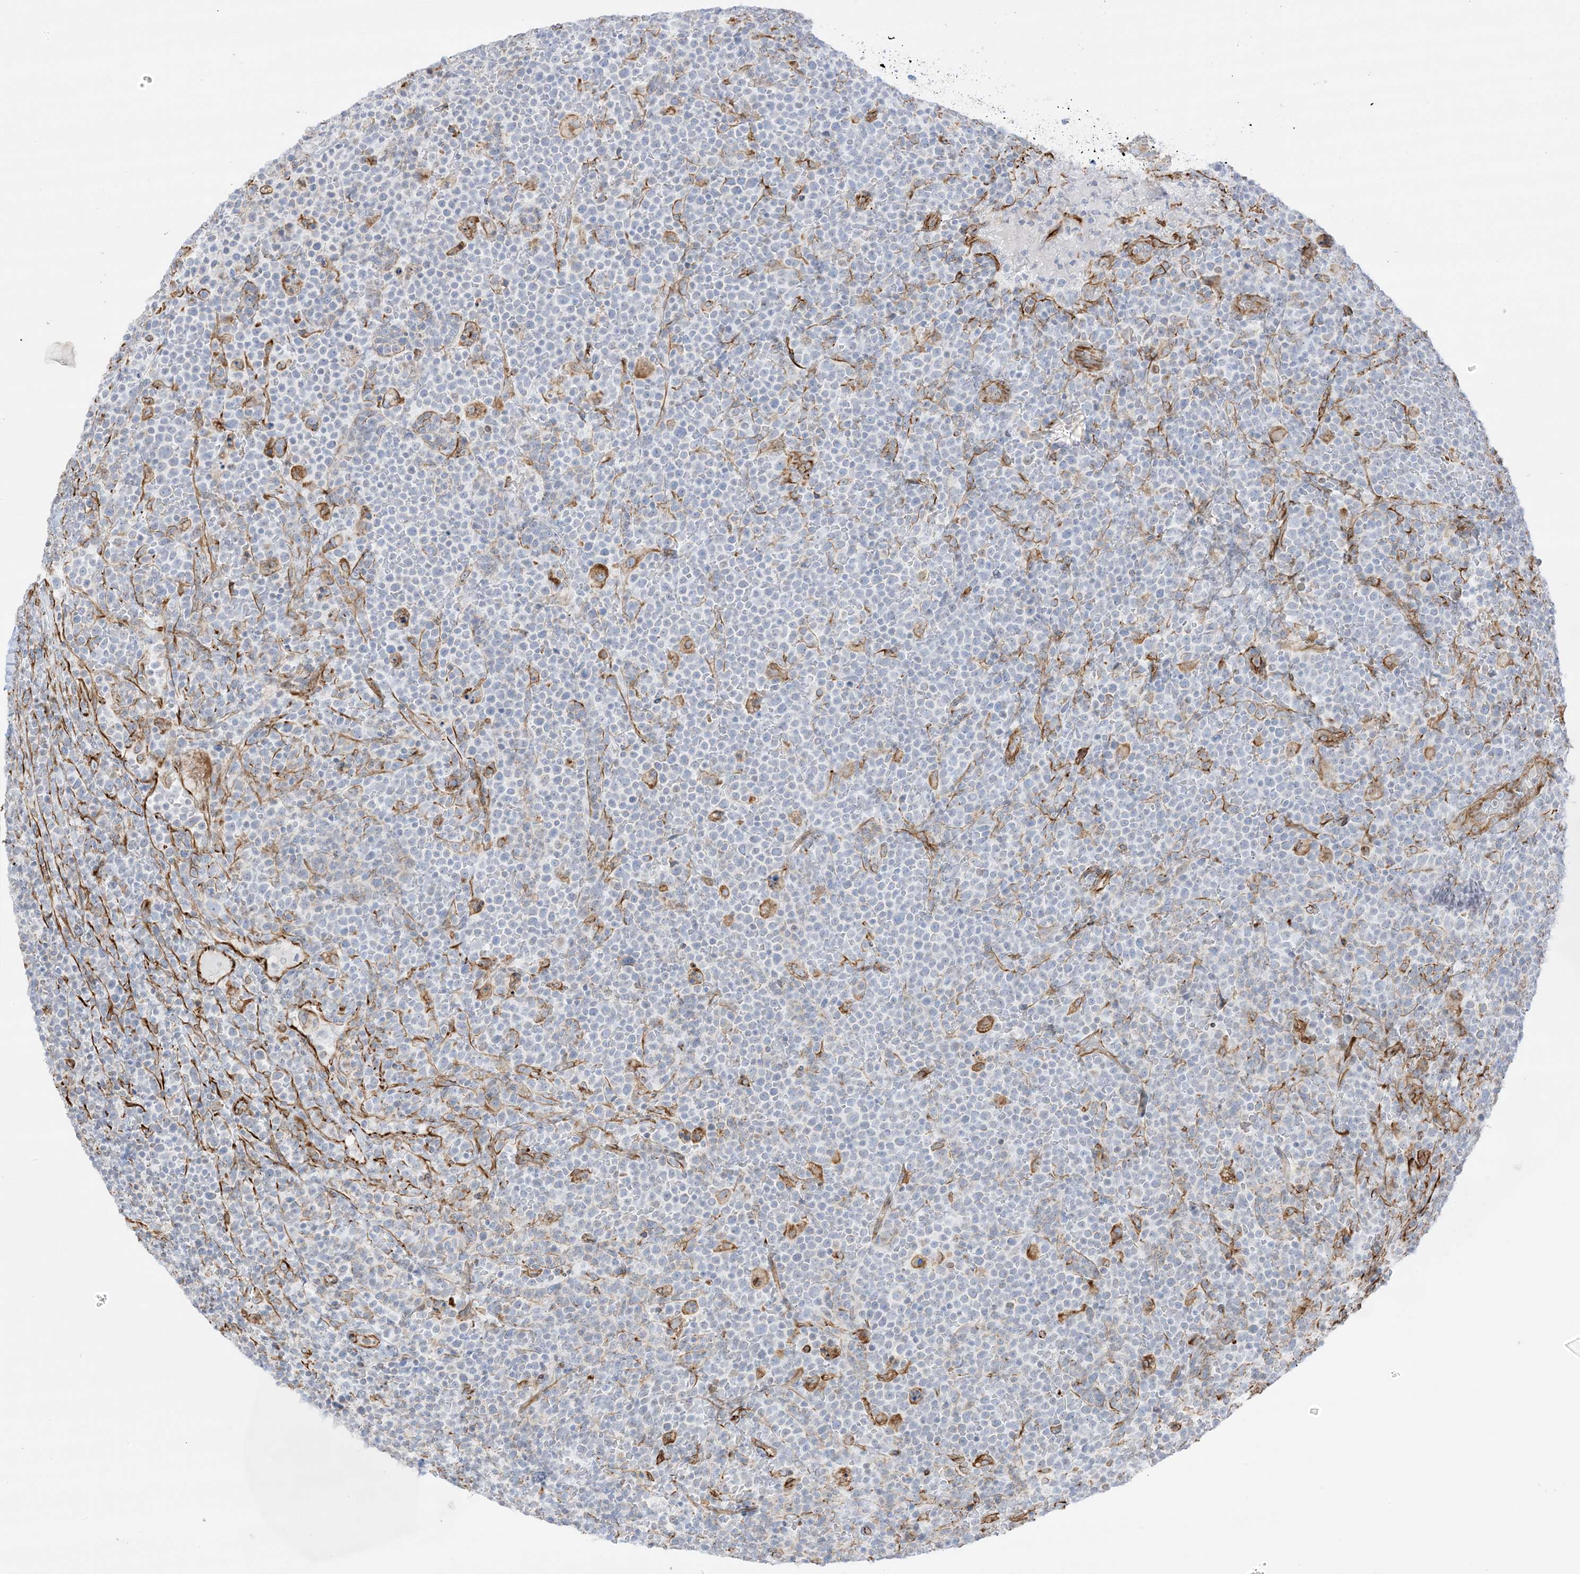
{"staining": {"intensity": "negative", "quantity": "none", "location": "none"}, "tissue": "lymphoma", "cell_type": "Tumor cells", "image_type": "cancer", "snomed": [{"axis": "morphology", "description": "Malignant lymphoma, non-Hodgkin's type, High grade"}, {"axis": "topography", "description": "Lymph node"}], "caption": "DAB (3,3'-diaminobenzidine) immunohistochemical staining of human high-grade malignant lymphoma, non-Hodgkin's type shows no significant positivity in tumor cells.", "gene": "PID1", "patient": {"sex": "male", "age": 61}}